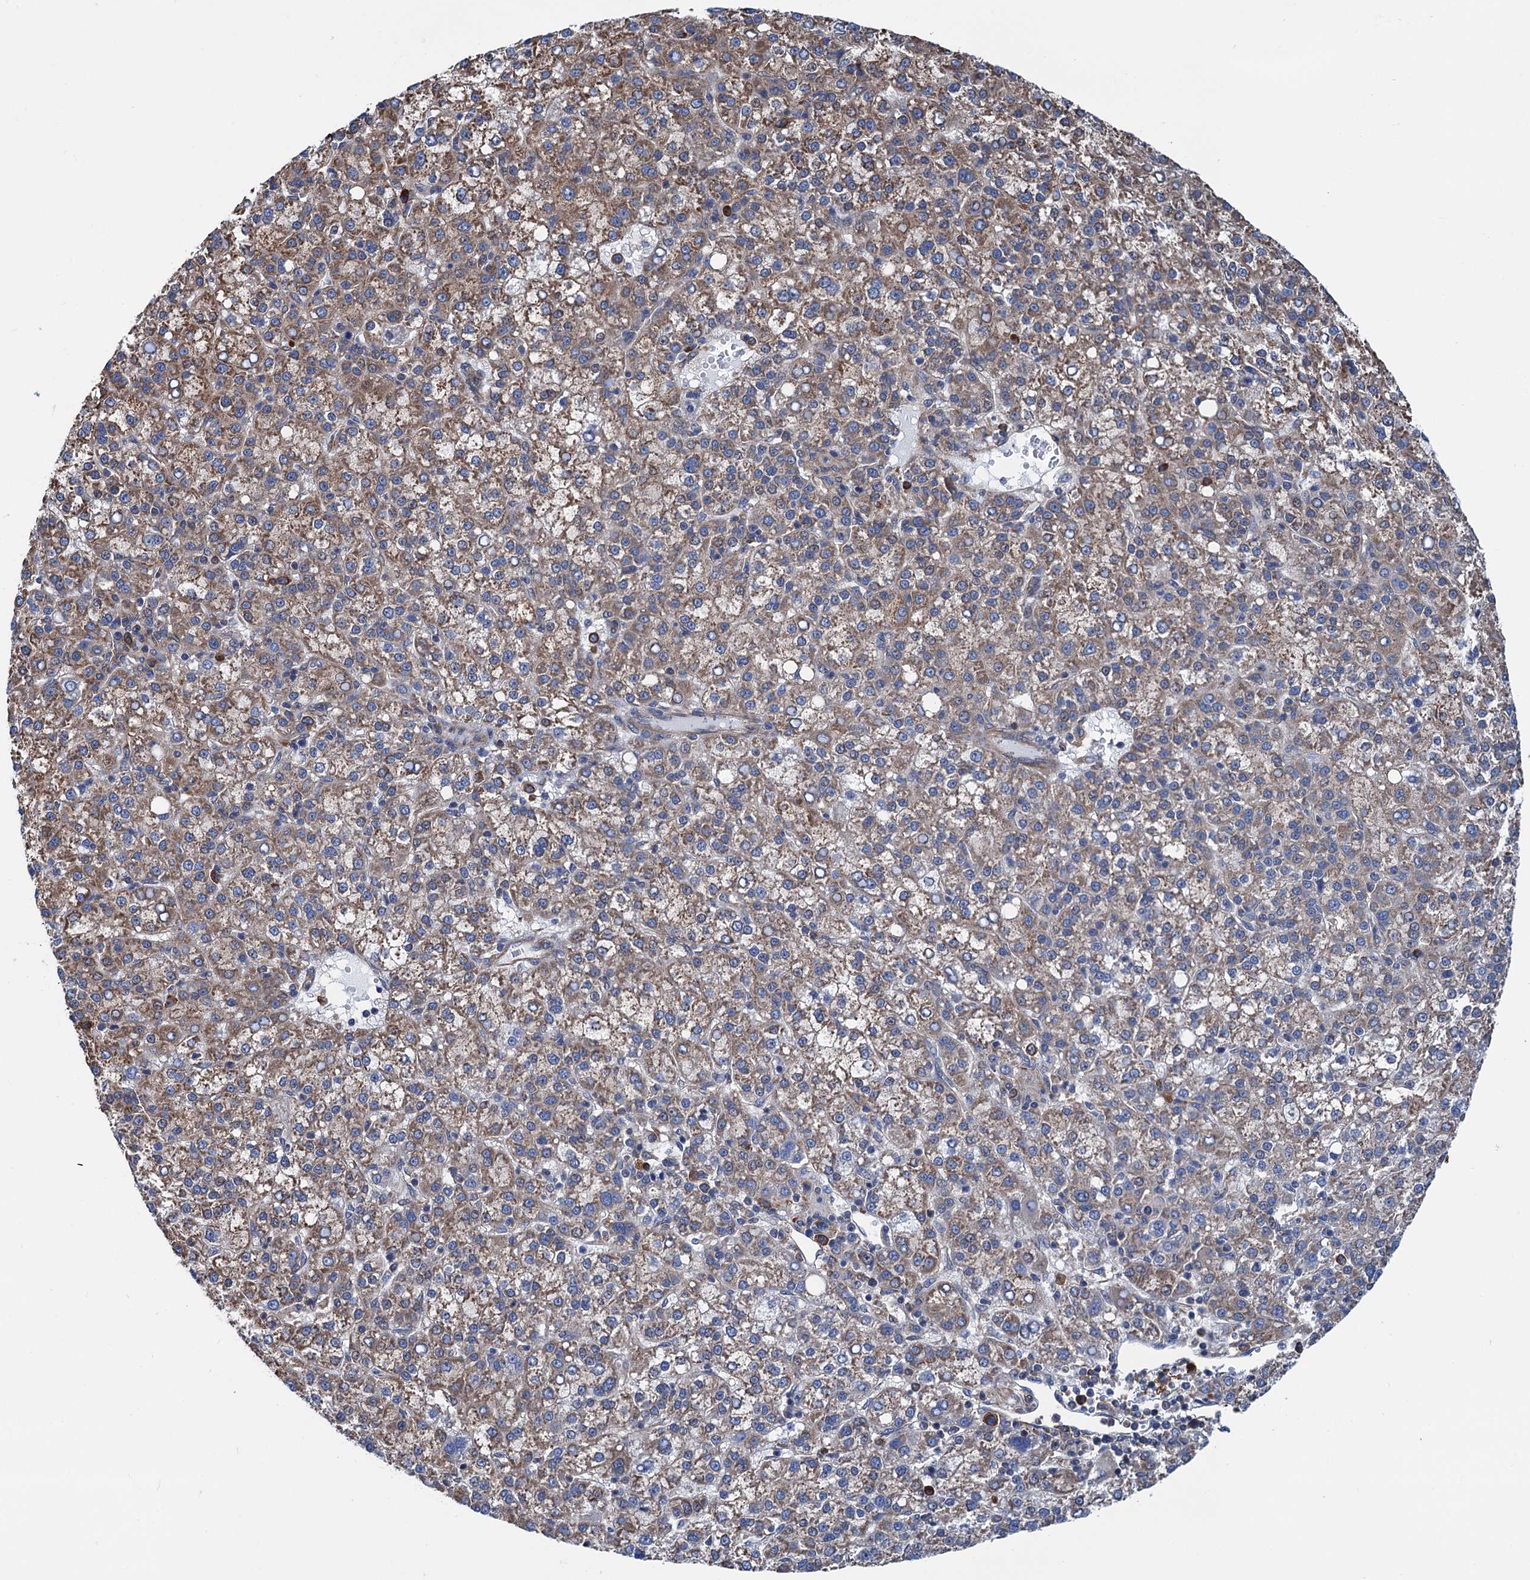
{"staining": {"intensity": "moderate", "quantity": ">75%", "location": "cytoplasmic/membranous"}, "tissue": "liver cancer", "cell_type": "Tumor cells", "image_type": "cancer", "snomed": [{"axis": "morphology", "description": "Carcinoma, Hepatocellular, NOS"}, {"axis": "topography", "description": "Liver"}], "caption": "DAB immunohistochemical staining of liver cancer shows moderate cytoplasmic/membranous protein staining in approximately >75% of tumor cells.", "gene": "SLC12A7", "patient": {"sex": "female", "age": 58}}